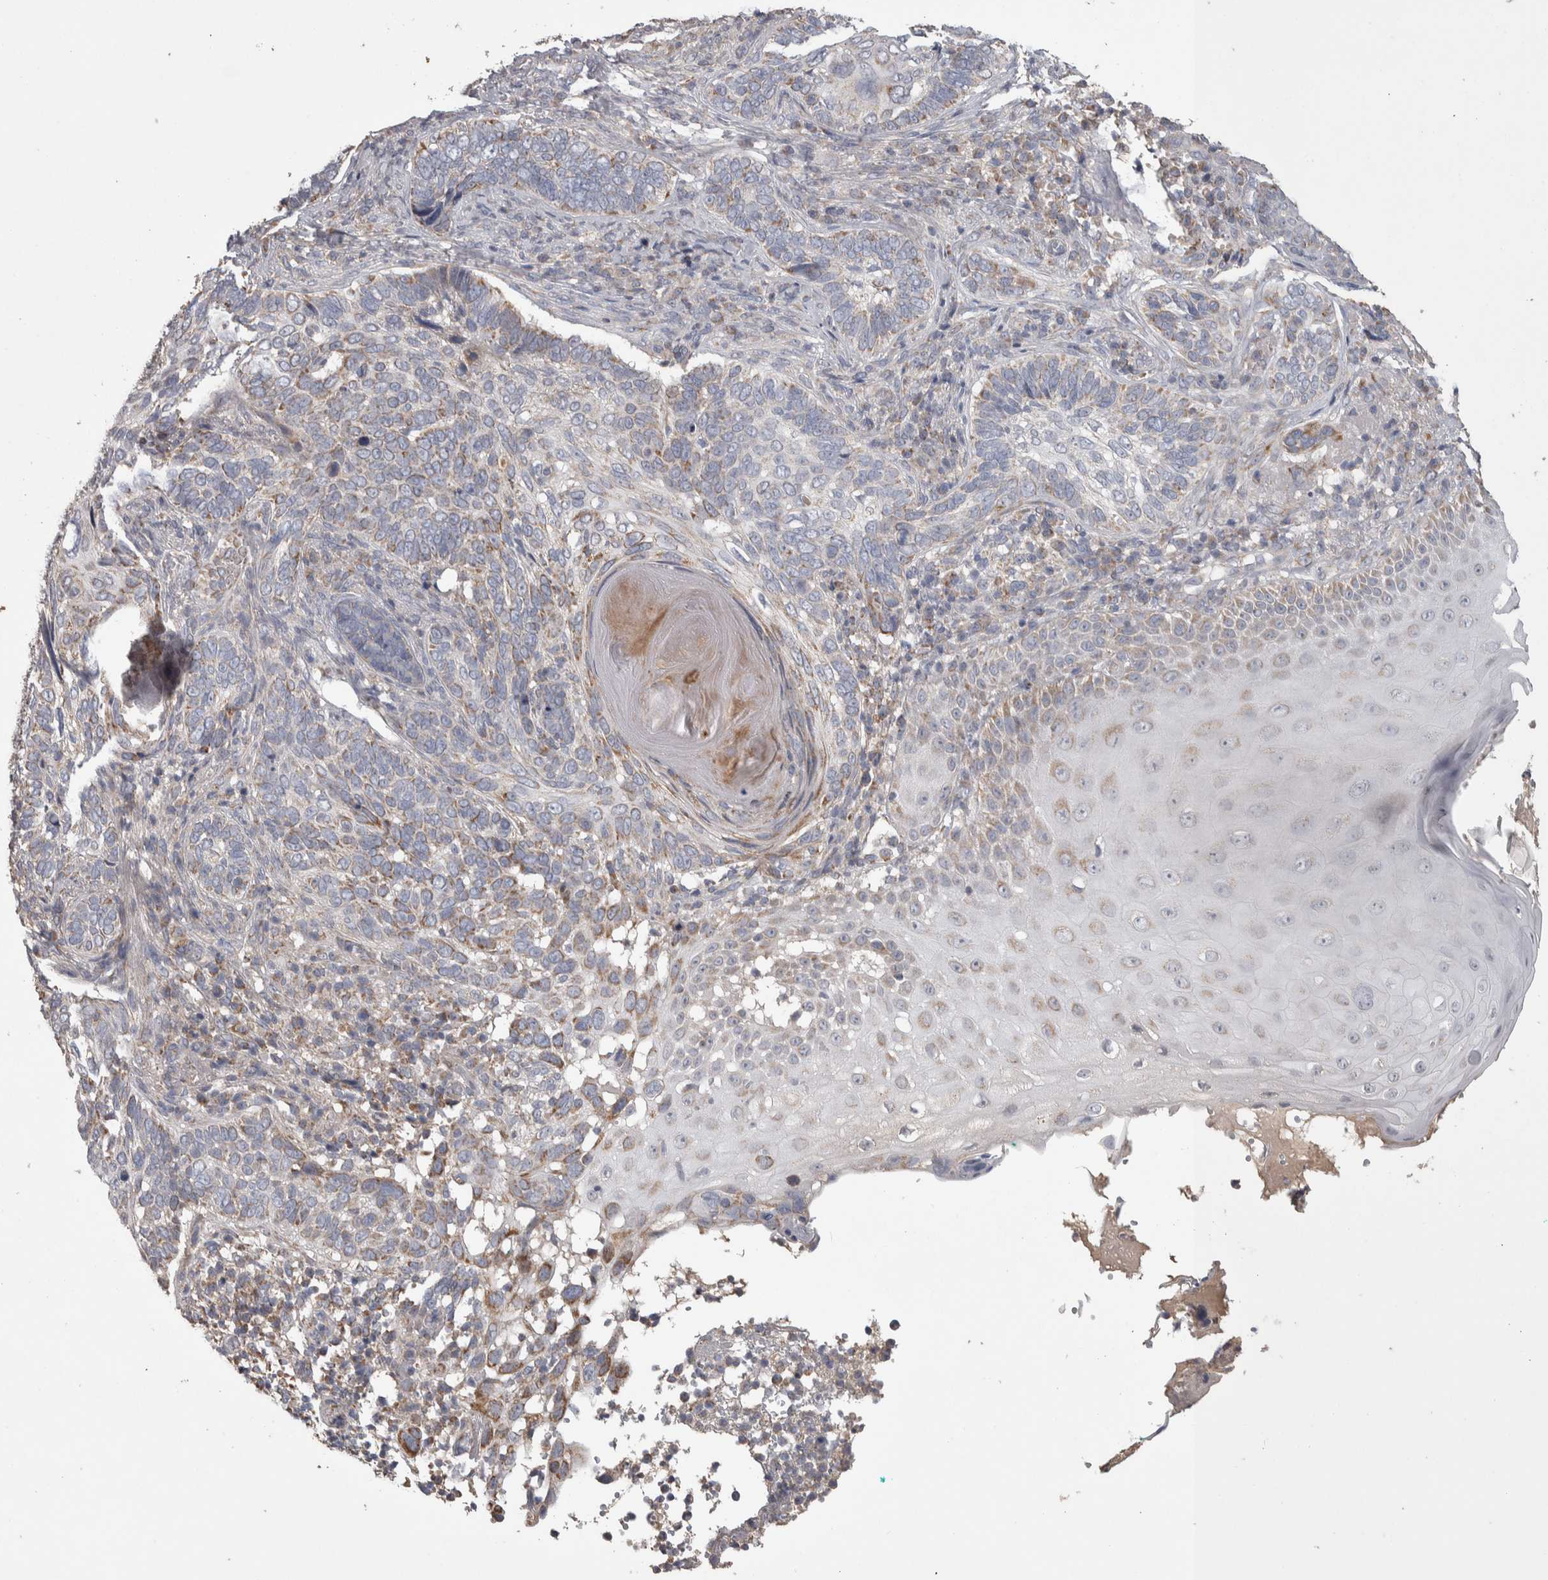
{"staining": {"intensity": "weak", "quantity": "25%-75%", "location": "cytoplasmic/membranous"}, "tissue": "skin cancer", "cell_type": "Tumor cells", "image_type": "cancer", "snomed": [{"axis": "morphology", "description": "Basal cell carcinoma"}, {"axis": "topography", "description": "Skin"}], "caption": "Tumor cells exhibit weak cytoplasmic/membranous expression in approximately 25%-75% of cells in skin cancer.", "gene": "SCO1", "patient": {"sex": "female", "age": 89}}